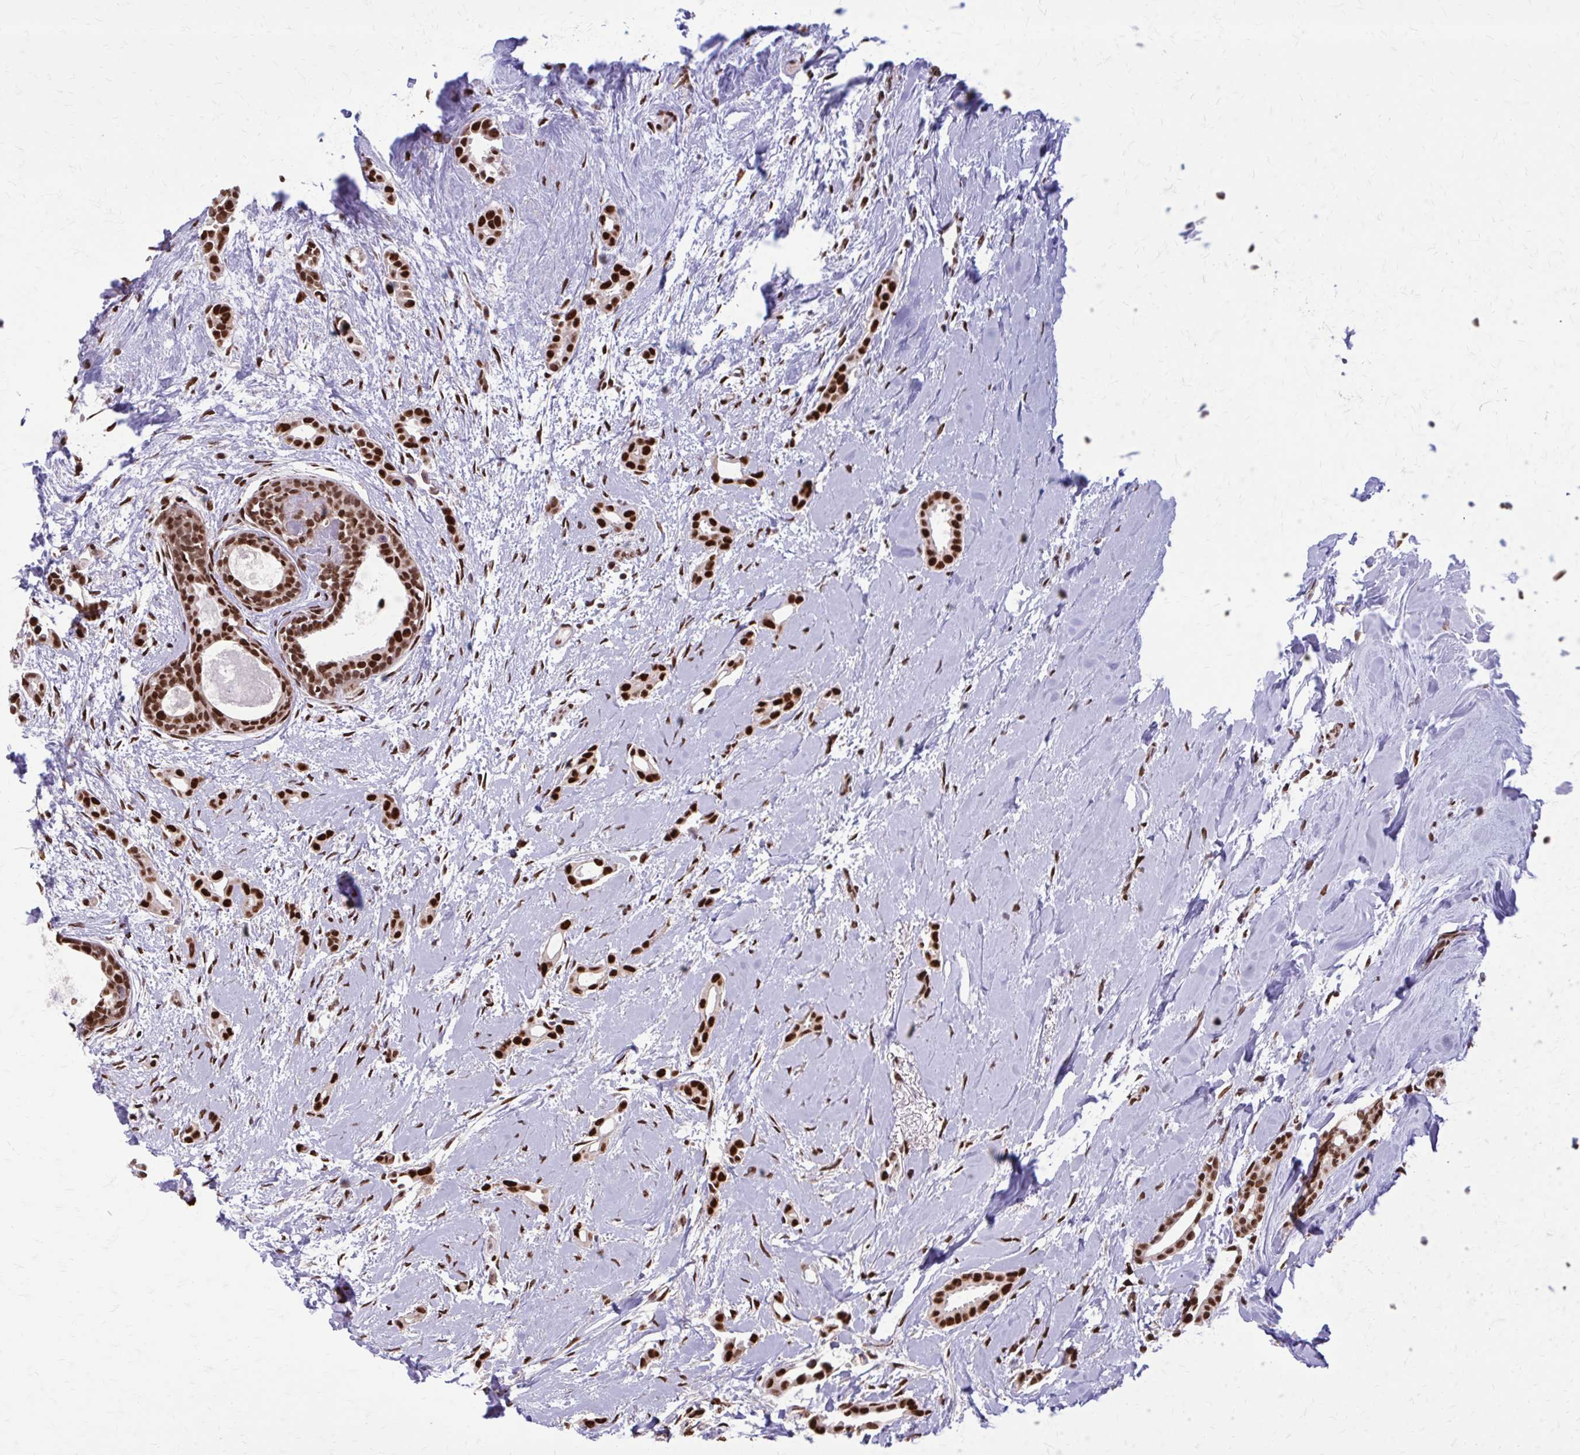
{"staining": {"intensity": "strong", "quantity": ">75%", "location": "nuclear"}, "tissue": "breast cancer", "cell_type": "Tumor cells", "image_type": "cancer", "snomed": [{"axis": "morphology", "description": "Duct carcinoma"}, {"axis": "topography", "description": "Breast"}], "caption": "This histopathology image demonstrates IHC staining of breast cancer, with high strong nuclear positivity in approximately >75% of tumor cells.", "gene": "TTF1", "patient": {"sex": "female", "age": 64}}